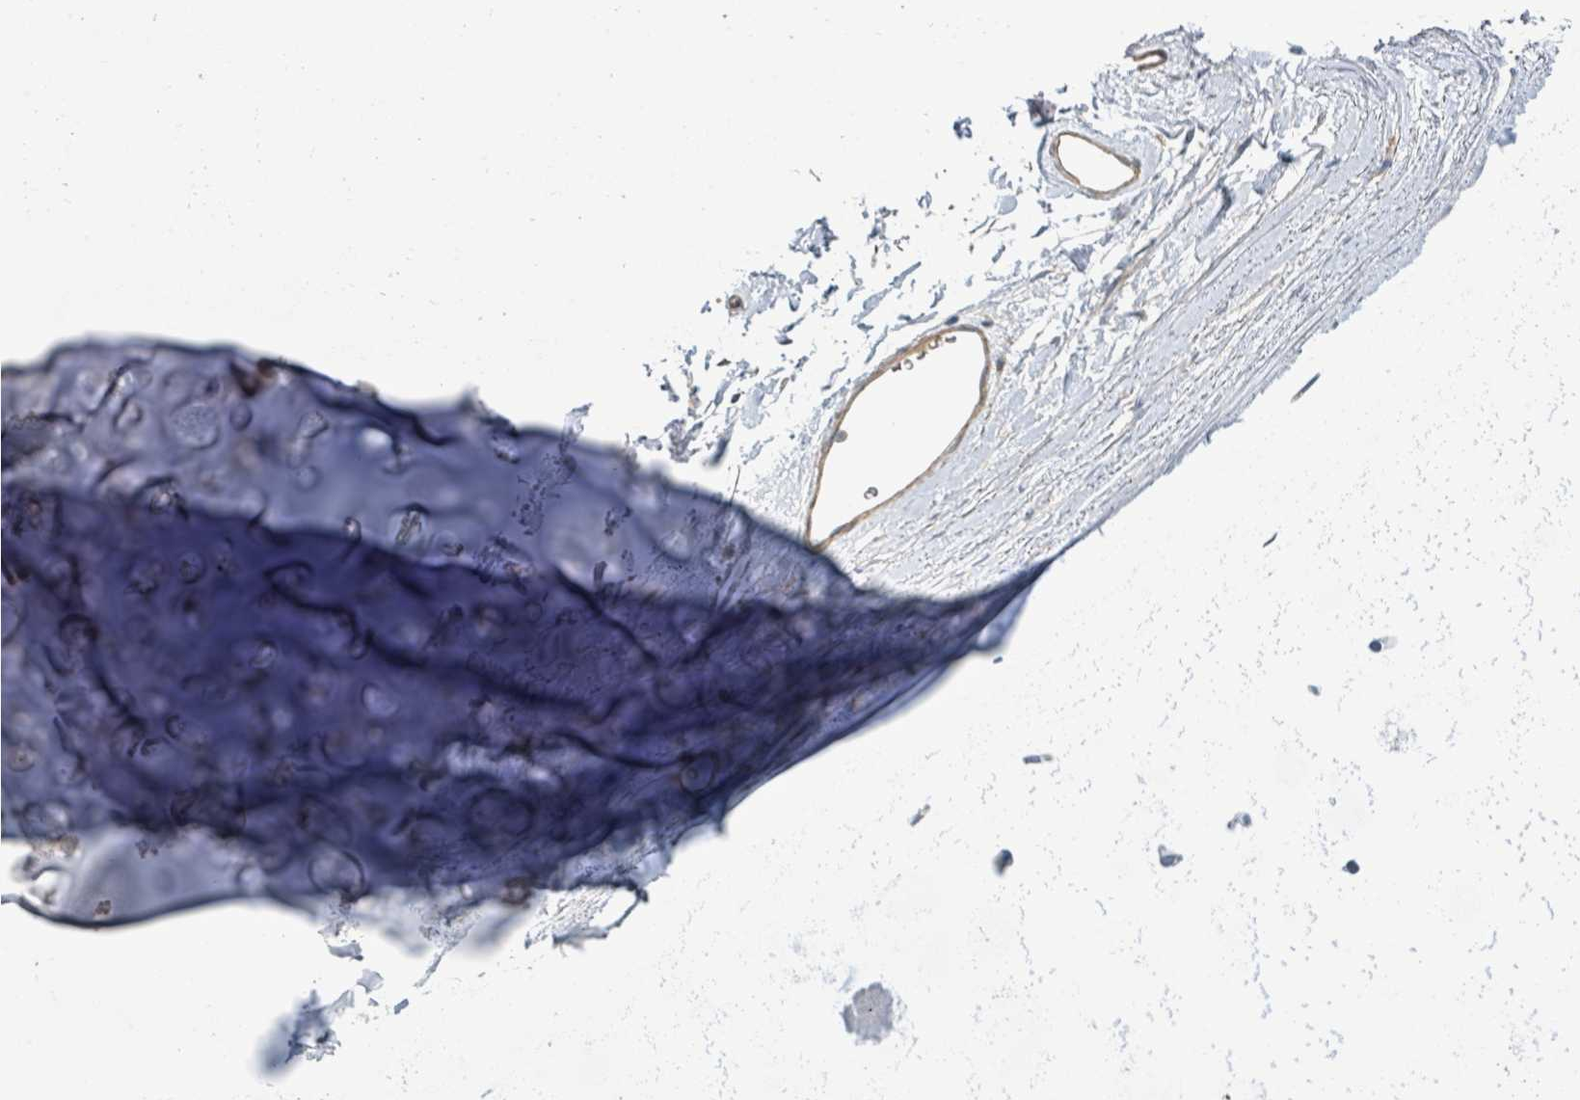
{"staining": {"intensity": "negative", "quantity": "none", "location": "none"}, "tissue": "adipose tissue", "cell_type": "Adipocytes", "image_type": "normal", "snomed": [{"axis": "morphology", "description": "Normal tissue, NOS"}, {"axis": "topography", "description": "Lymph node"}, {"axis": "topography", "description": "Cartilage tissue"}, {"axis": "topography", "description": "Bronchus"}], "caption": "A photomicrograph of human adipose tissue is negative for staining in adipocytes. (DAB immunohistochemistry, high magnification).", "gene": "CFAP210", "patient": {"sex": "female", "age": 70}}